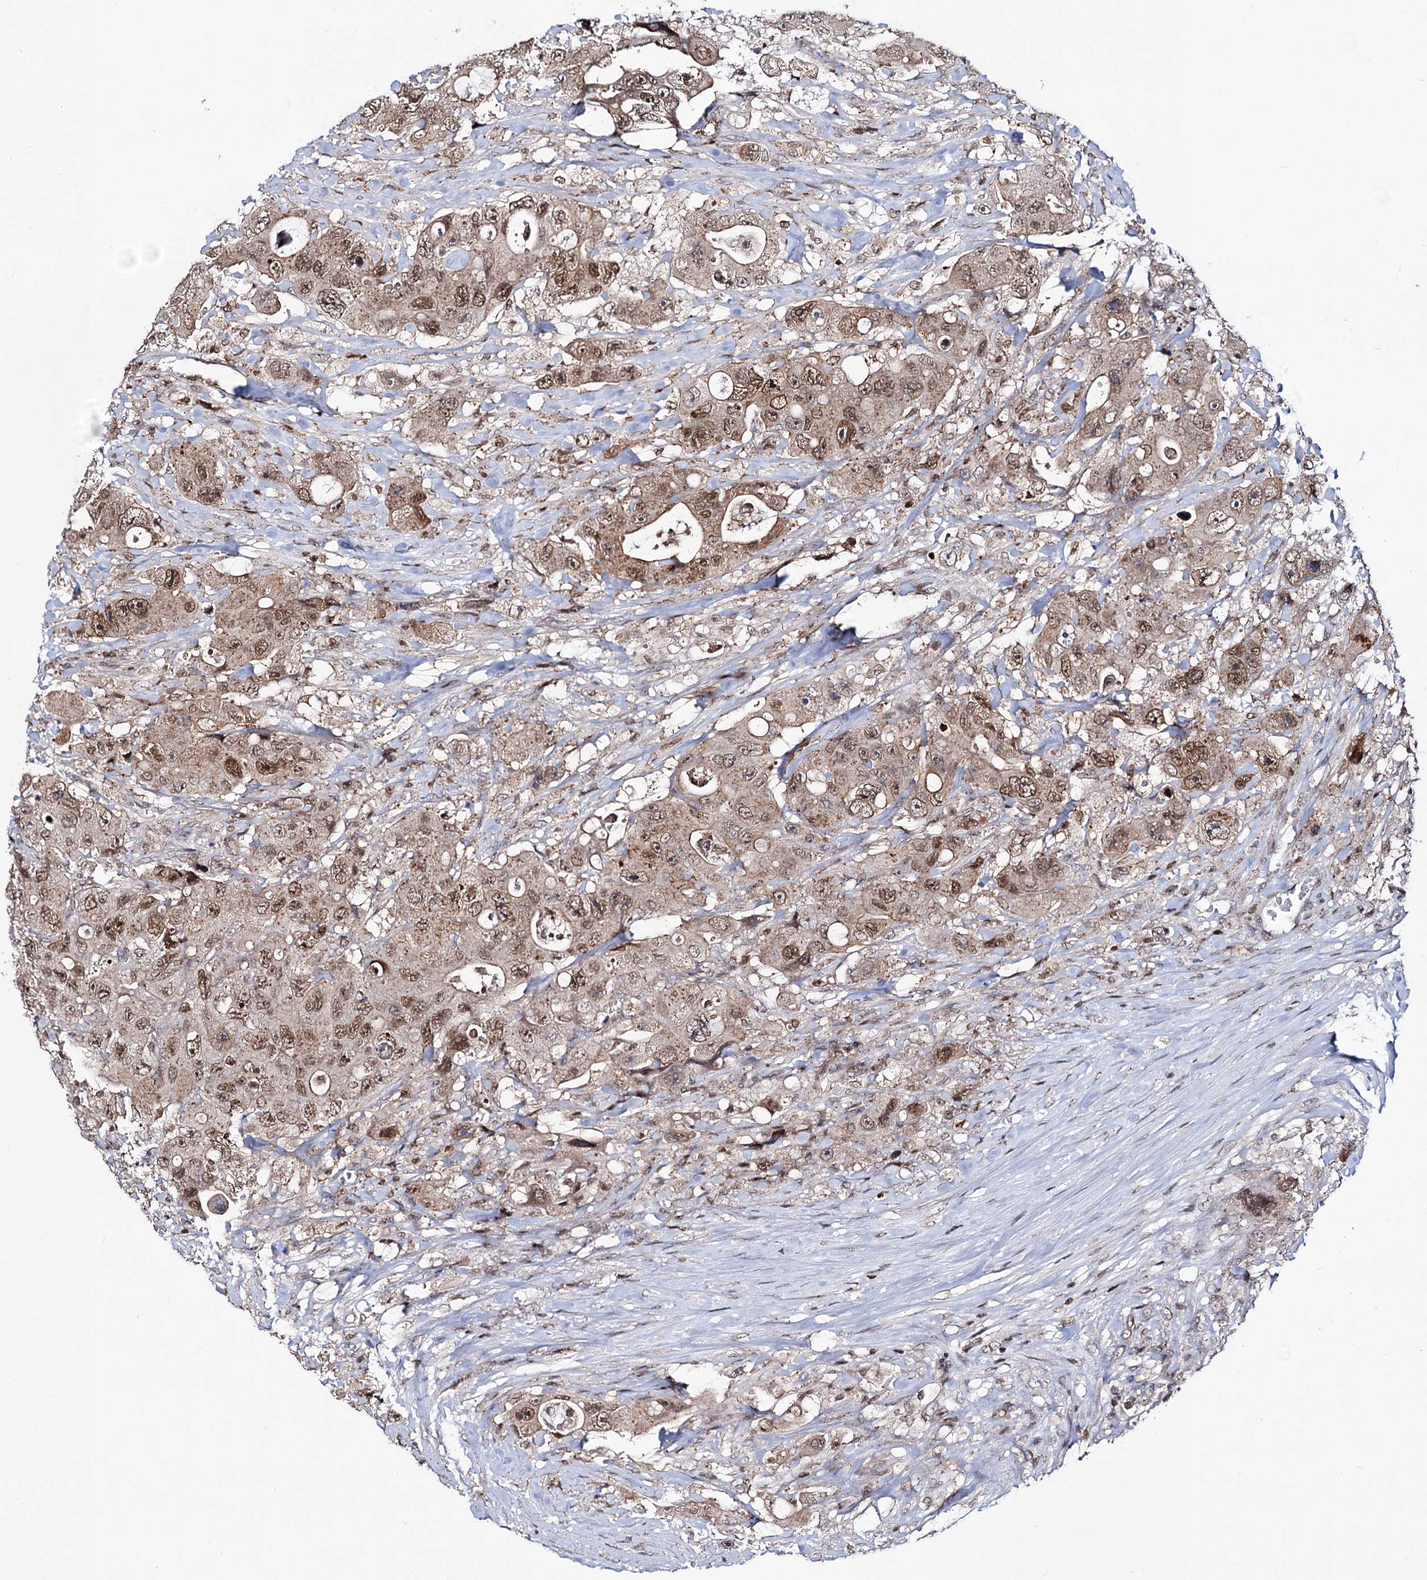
{"staining": {"intensity": "moderate", "quantity": ">75%", "location": "nuclear"}, "tissue": "colorectal cancer", "cell_type": "Tumor cells", "image_type": "cancer", "snomed": [{"axis": "morphology", "description": "Adenocarcinoma, NOS"}, {"axis": "topography", "description": "Colon"}], "caption": "A high-resolution histopathology image shows immunohistochemistry staining of colorectal cancer, which reveals moderate nuclear staining in approximately >75% of tumor cells. (Stains: DAB in brown, nuclei in blue, Microscopy: brightfield microscopy at high magnification).", "gene": "SMCHD1", "patient": {"sex": "female", "age": 46}}